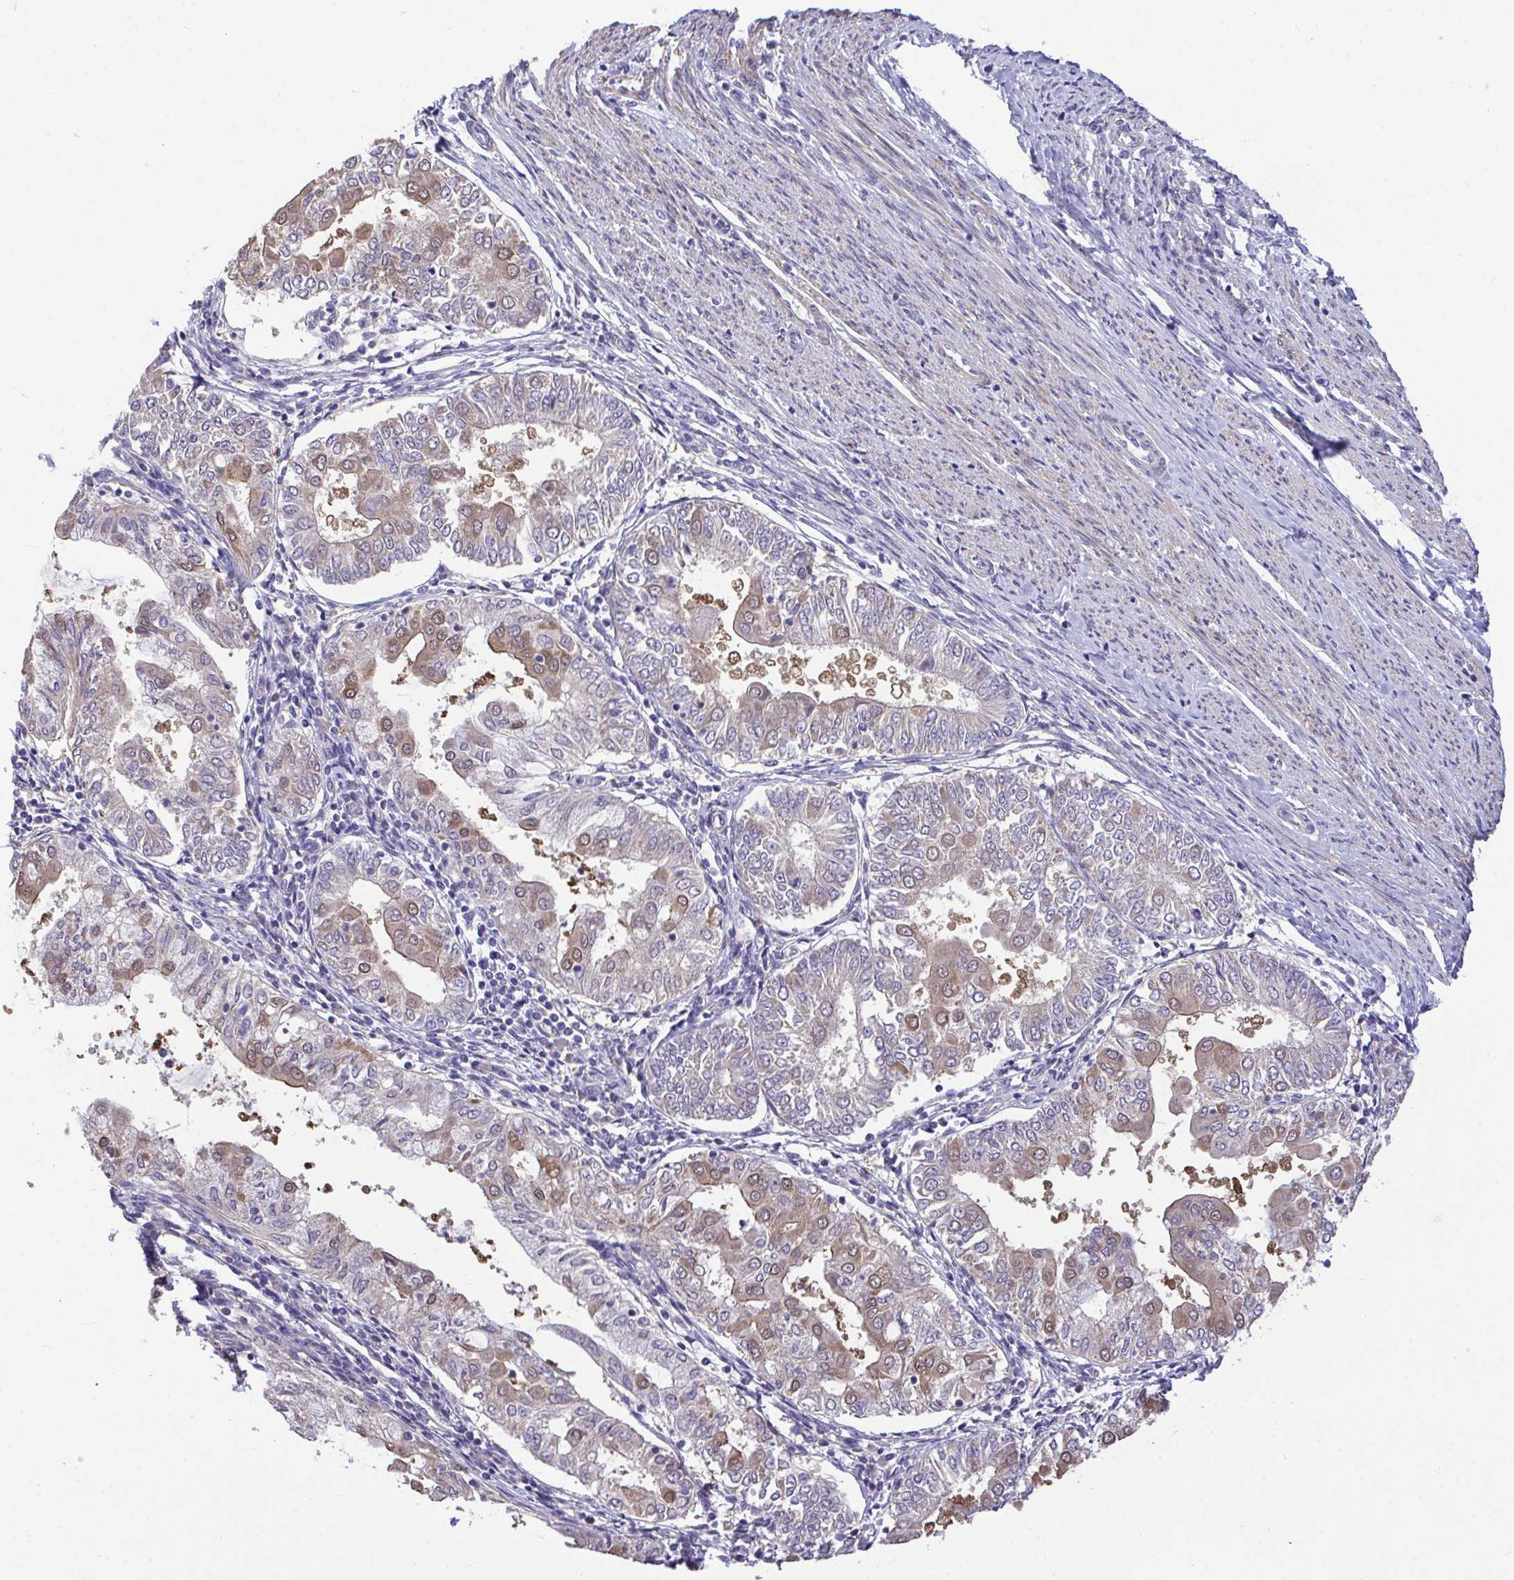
{"staining": {"intensity": "moderate", "quantity": "25%-75%", "location": "cytoplasmic/membranous"}, "tissue": "endometrial cancer", "cell_type": "Tumor cells", "image_type": "cancer", "snomed": [{"axis": "morphology", "description": "Adenocarcinoma, NOS"}, {"axis": "topography", "description": "Endometrium"}], "caption": "Immunohistochemical staining of human endometrial cancer (adenocarcinoma) reveals moderate cytoplasmic/membranous protein expression in about 25%-75% of tumor cells. (Stains: DAB in brown, nuclei in blue, Microscopy: brightfield microscopy at high magnification).", "gene": "SARS2", "patient": {"sex": "female", "age": 68}}